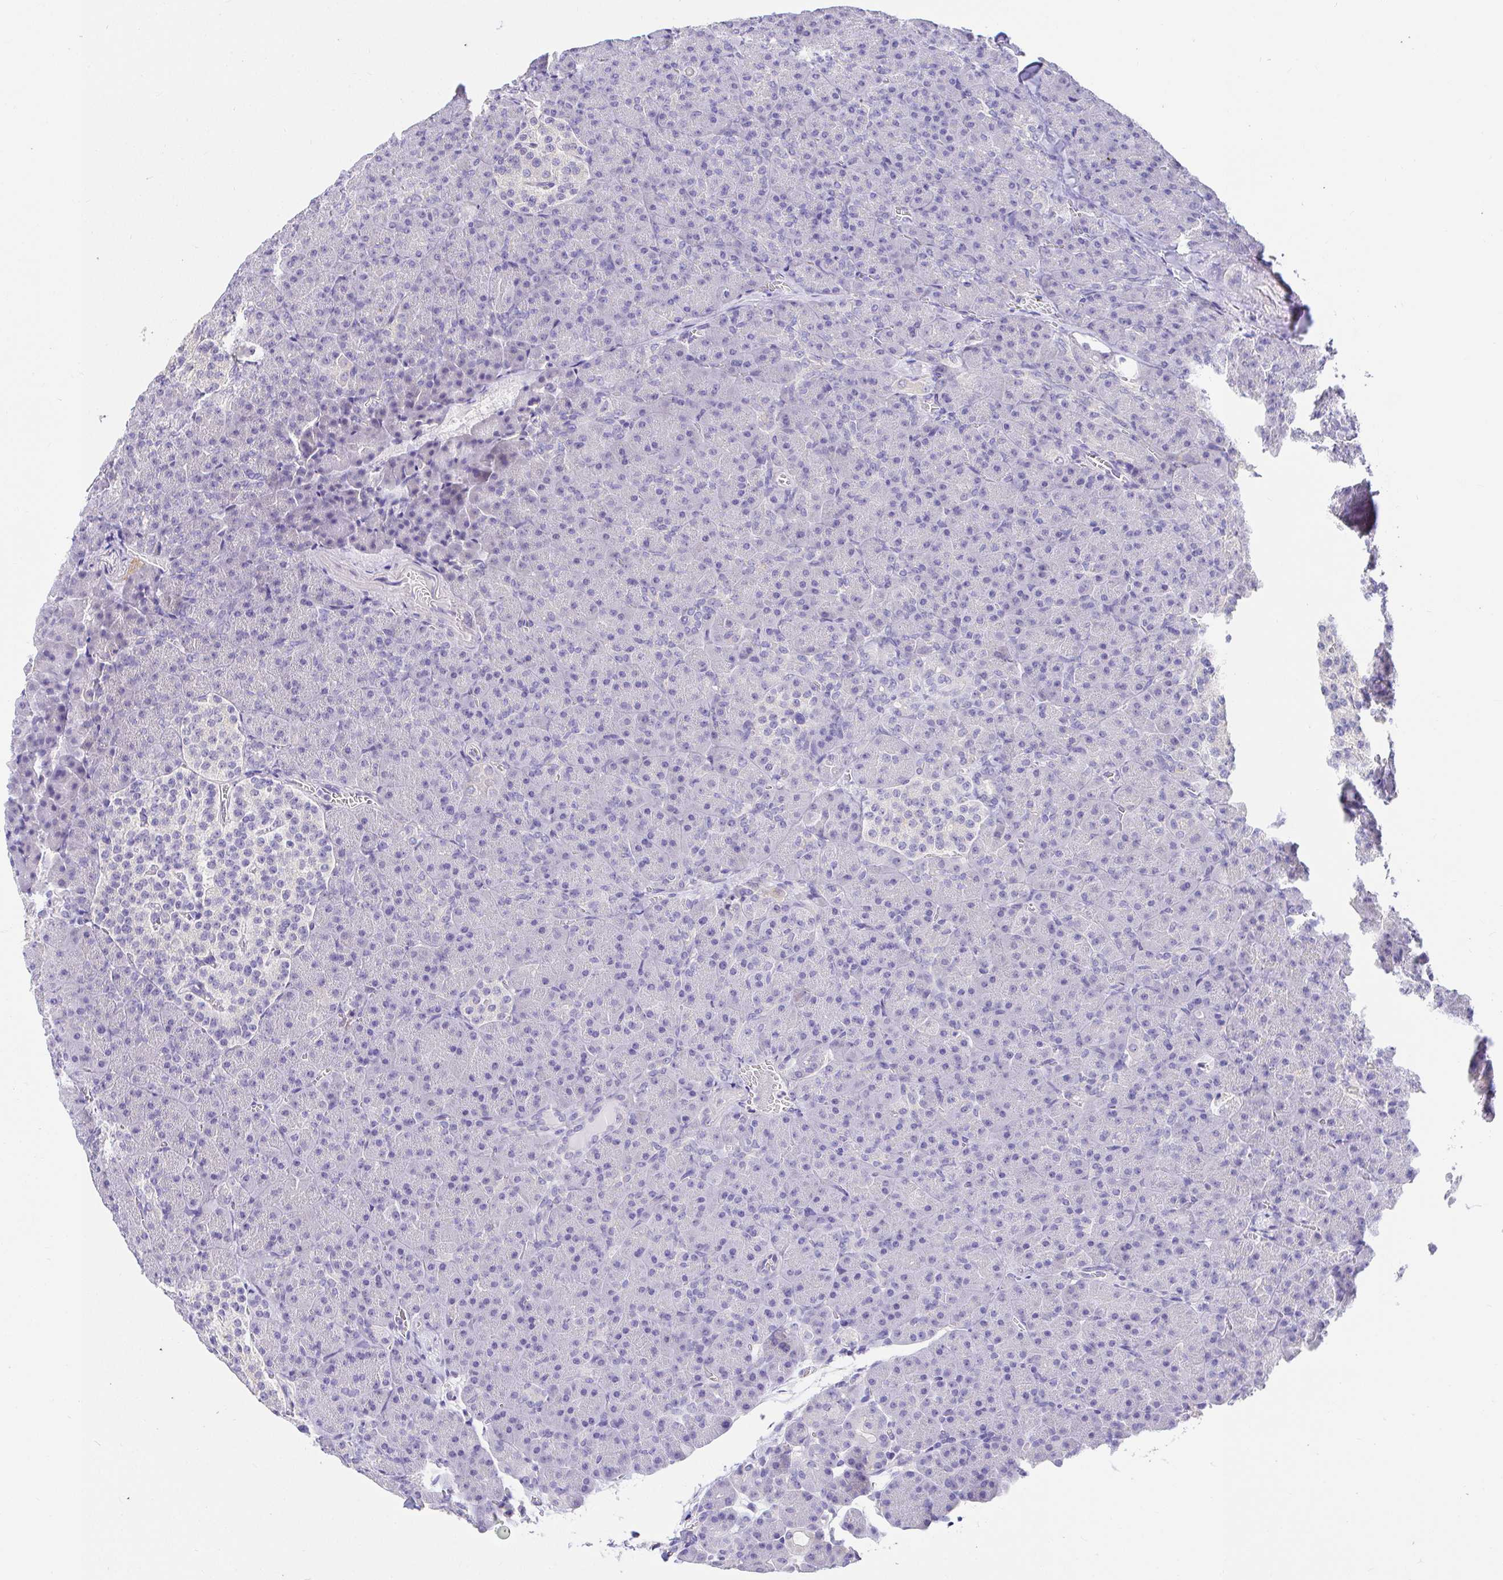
{"staining": {"intensity": "negative", "quantity": "none", "location": "none"}, "tissue": "pancreas", "cell_type": "Exocrine glandular cells", "image_type": "normal", "snomed": [{"axis": "morphology", "description": "Normal tissue, NOS"}, {"axis": "topography", "description": "Pancreas"}], "caption": "Immunohistochemistry (IHC) histopathology image of unremarkable human pancreas stained for a protein (brown), which displays no expression in exocrine glandular cells.", "gene": "CDO1", "patient": {"sex": "female", "age": 74}}